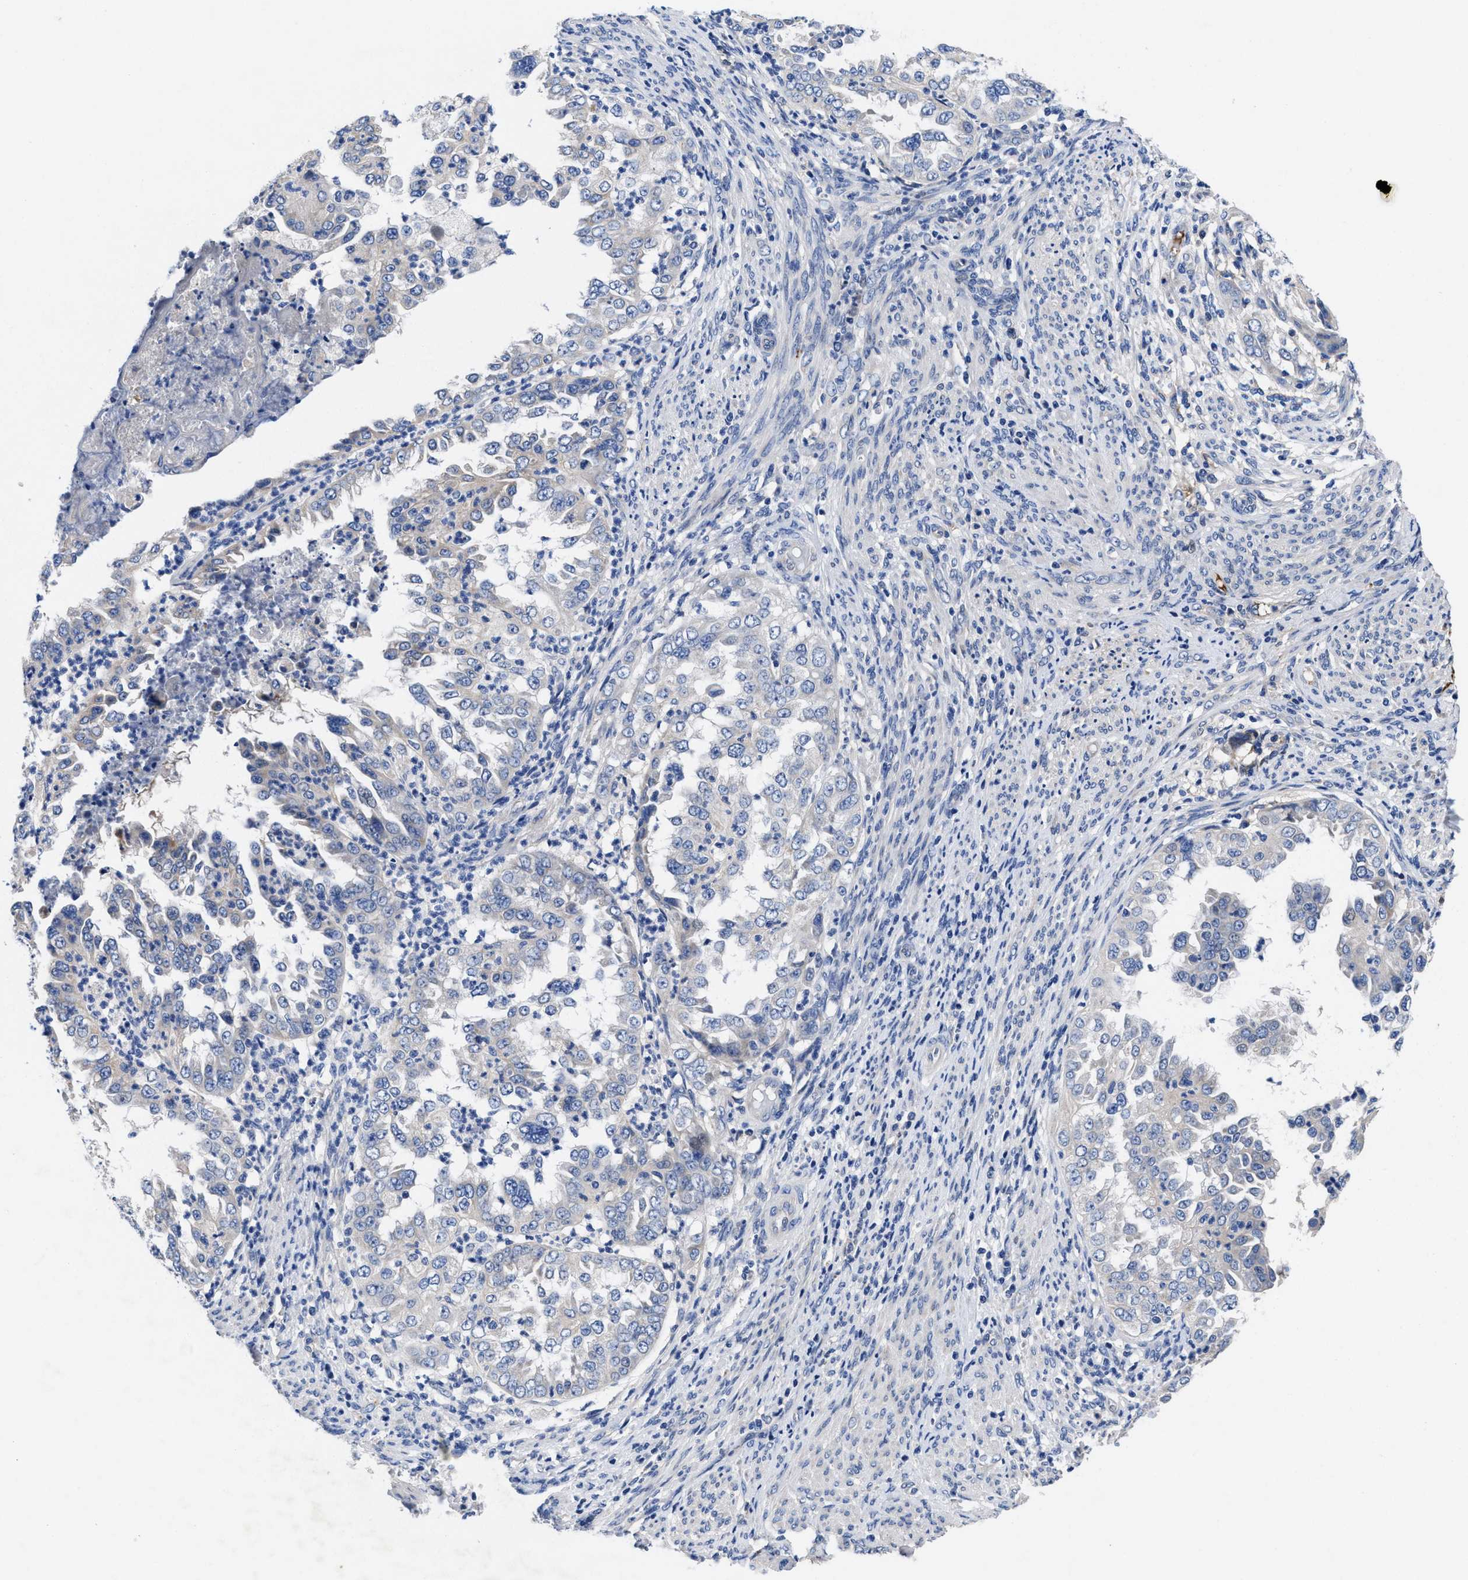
{"staining": {"intensity": "negative", "quantity": "none", "location": "none"}, "tissue": "endometrial cancer", "cell_type": "Tumor cells", "image_type": "cancer", "snomed": [{"axis": "morphology", "description": "Adenocarcinoma, NOS"}, {"axis": "topography", "description": "Endometrium"}], "caption": "A photomicrograph of endometrial cancer (adenocarcinoma) stained for a protein reveals no brown staining in tumor cells.", "gene": "DHRS13", "patient": {"sex": "female", "age": 85}}